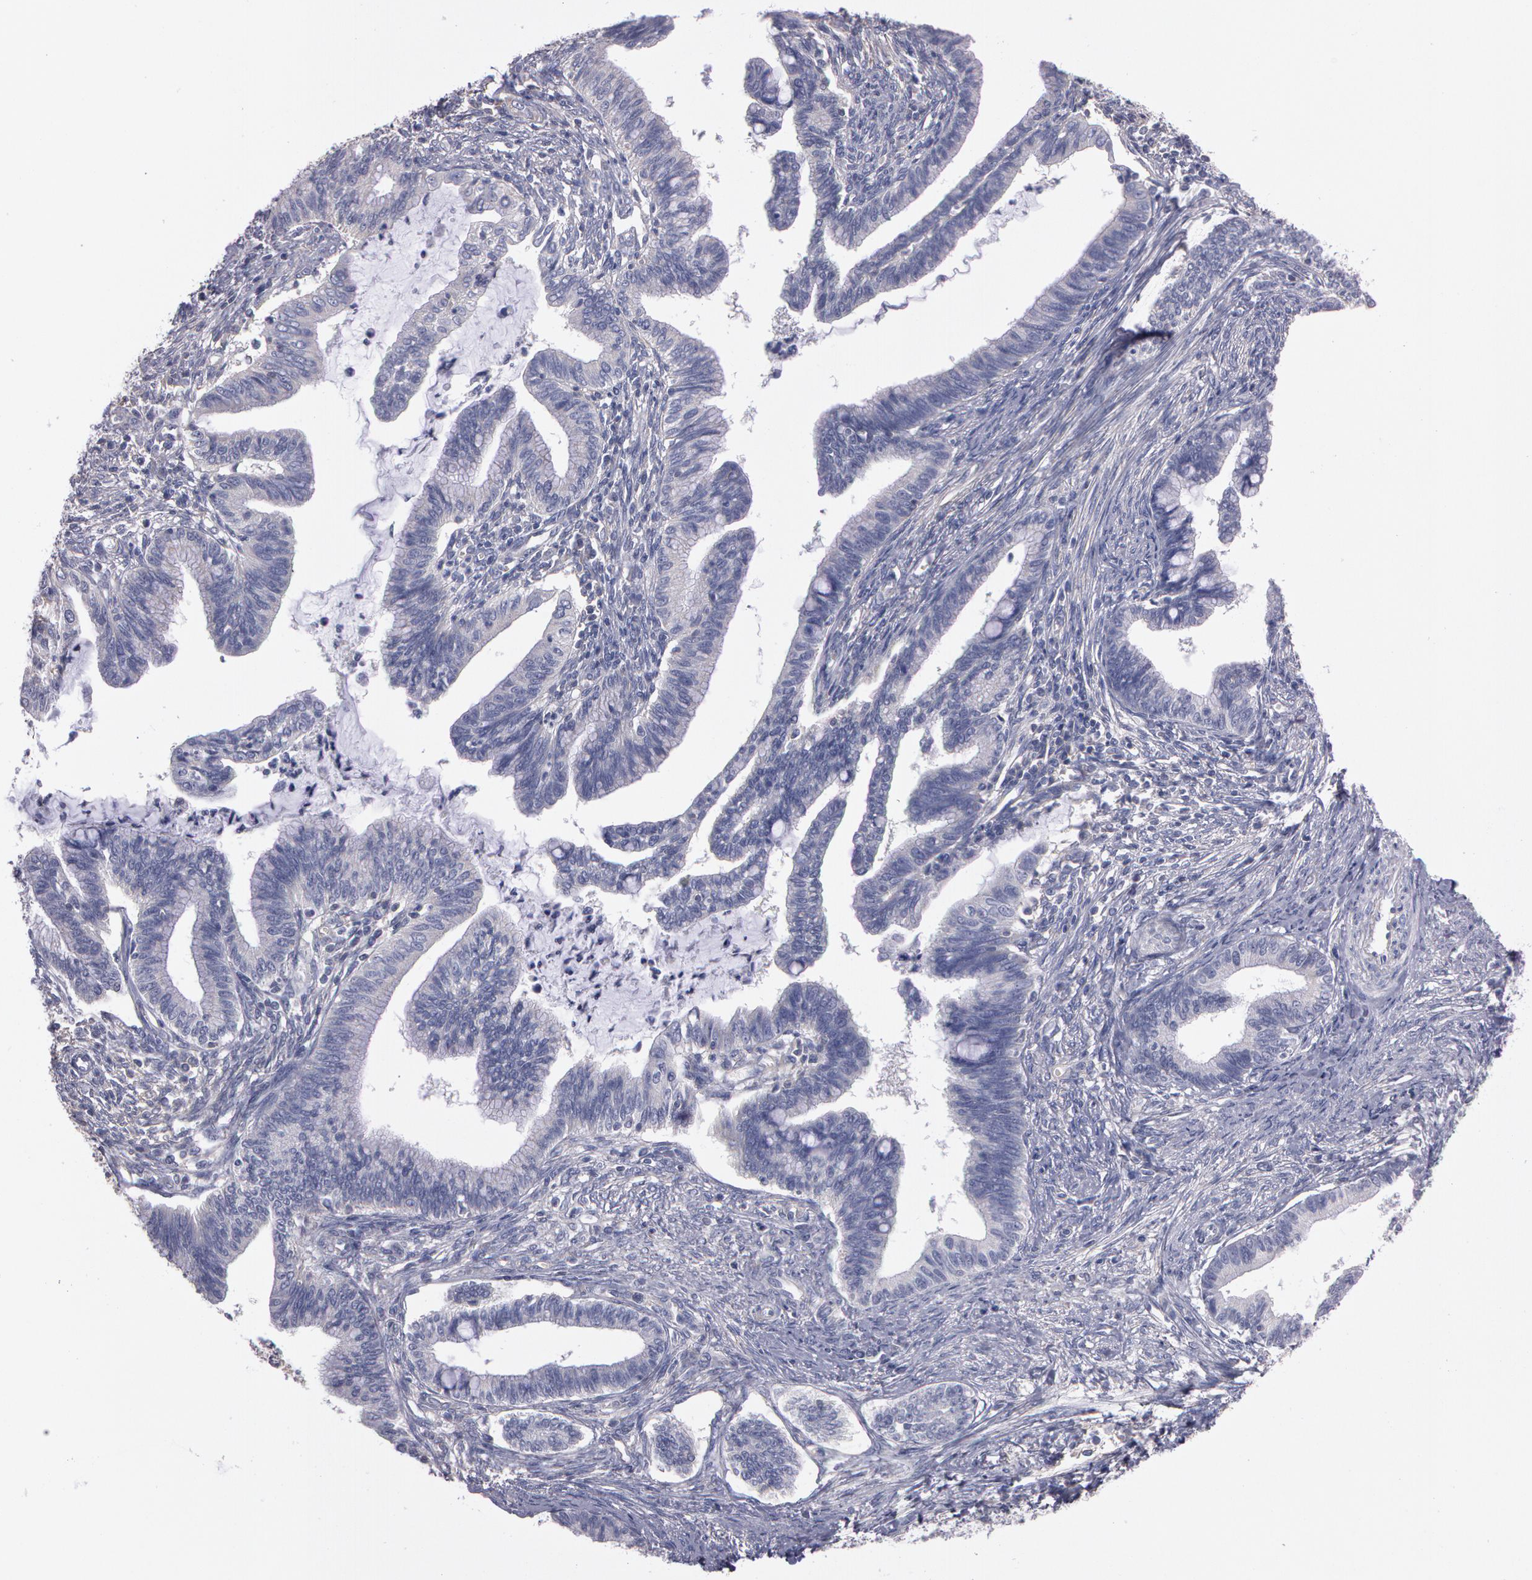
{"staining": {"intensity": "negative", "quantity": "none", "location": "none"}, "tissue": "cervical cancer", "cell_type": "Tumor cells", "image_type": "cancer", "snomed": [{"axis": "morphology", "description": "Adenocarcinoma, NOS"}, {"axis": "topography", "description": "Cervix"}], "caption": "This is a photomicrograph of immunohistochemistry staining of cervical cancer, which shows no staining in tumor cells.", "gene": "NEK9", "patient": {"sex": "female", "age": 36}}